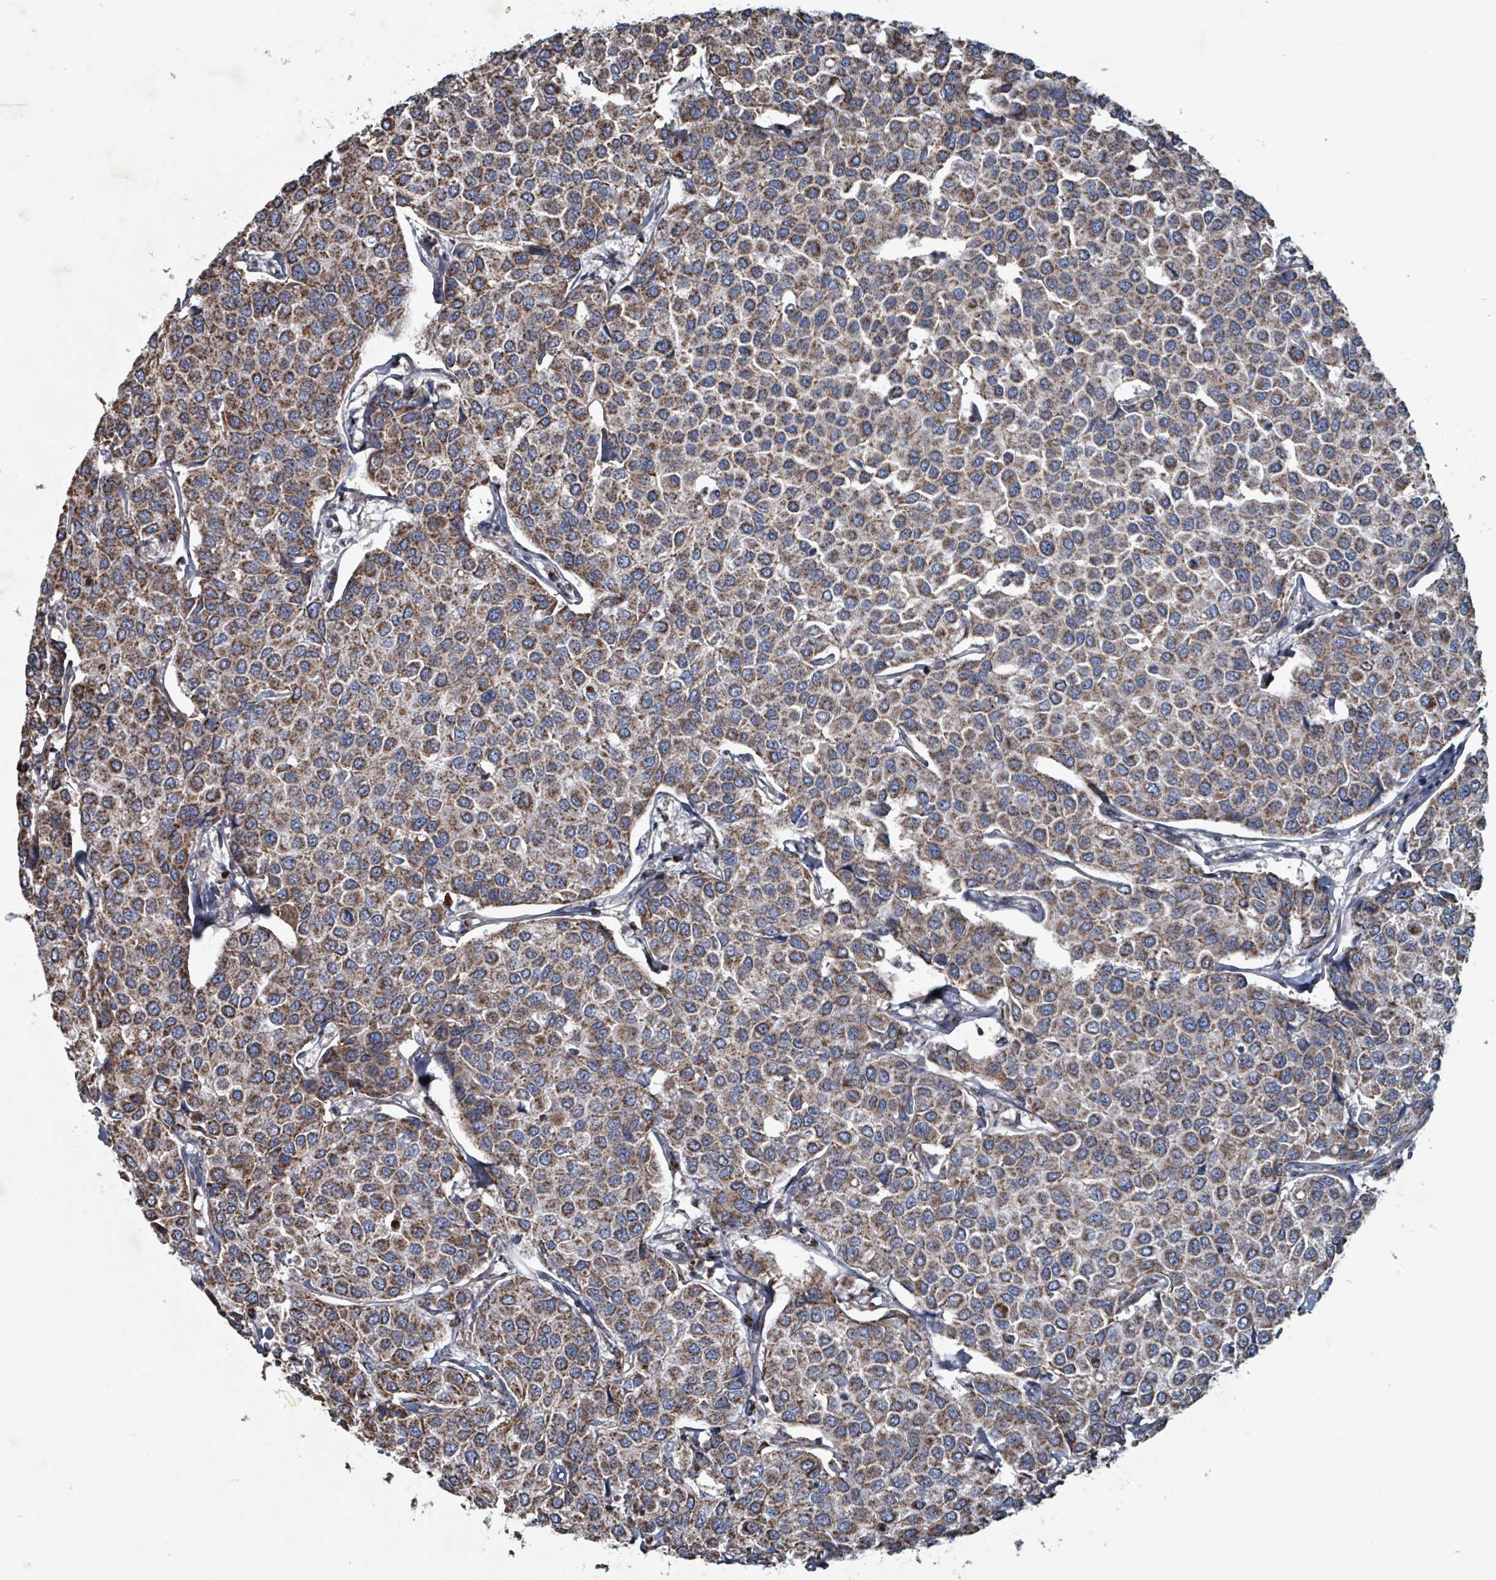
{"staining": {"intensity": "moderate", "quantity": ">75%", "location": "cytoplasmic/membranous"}, "tissue": "breast cancer", "cell_type": "Tumor cells", "image_type": "cancer", "snomed": [{"axis": "morphology", "description": "Duct carcinoma"}, {"axis": "topography", "description": "Breast"}], "caption": "DAB immunohistochemical staining of breast intraductal carcinoma demonstrates moderate cytoplasmic/membranous protein staining in about >75% of tumor cells.", "gene": "ABHD18", "patient": {"sex": "female", "age": 55}}